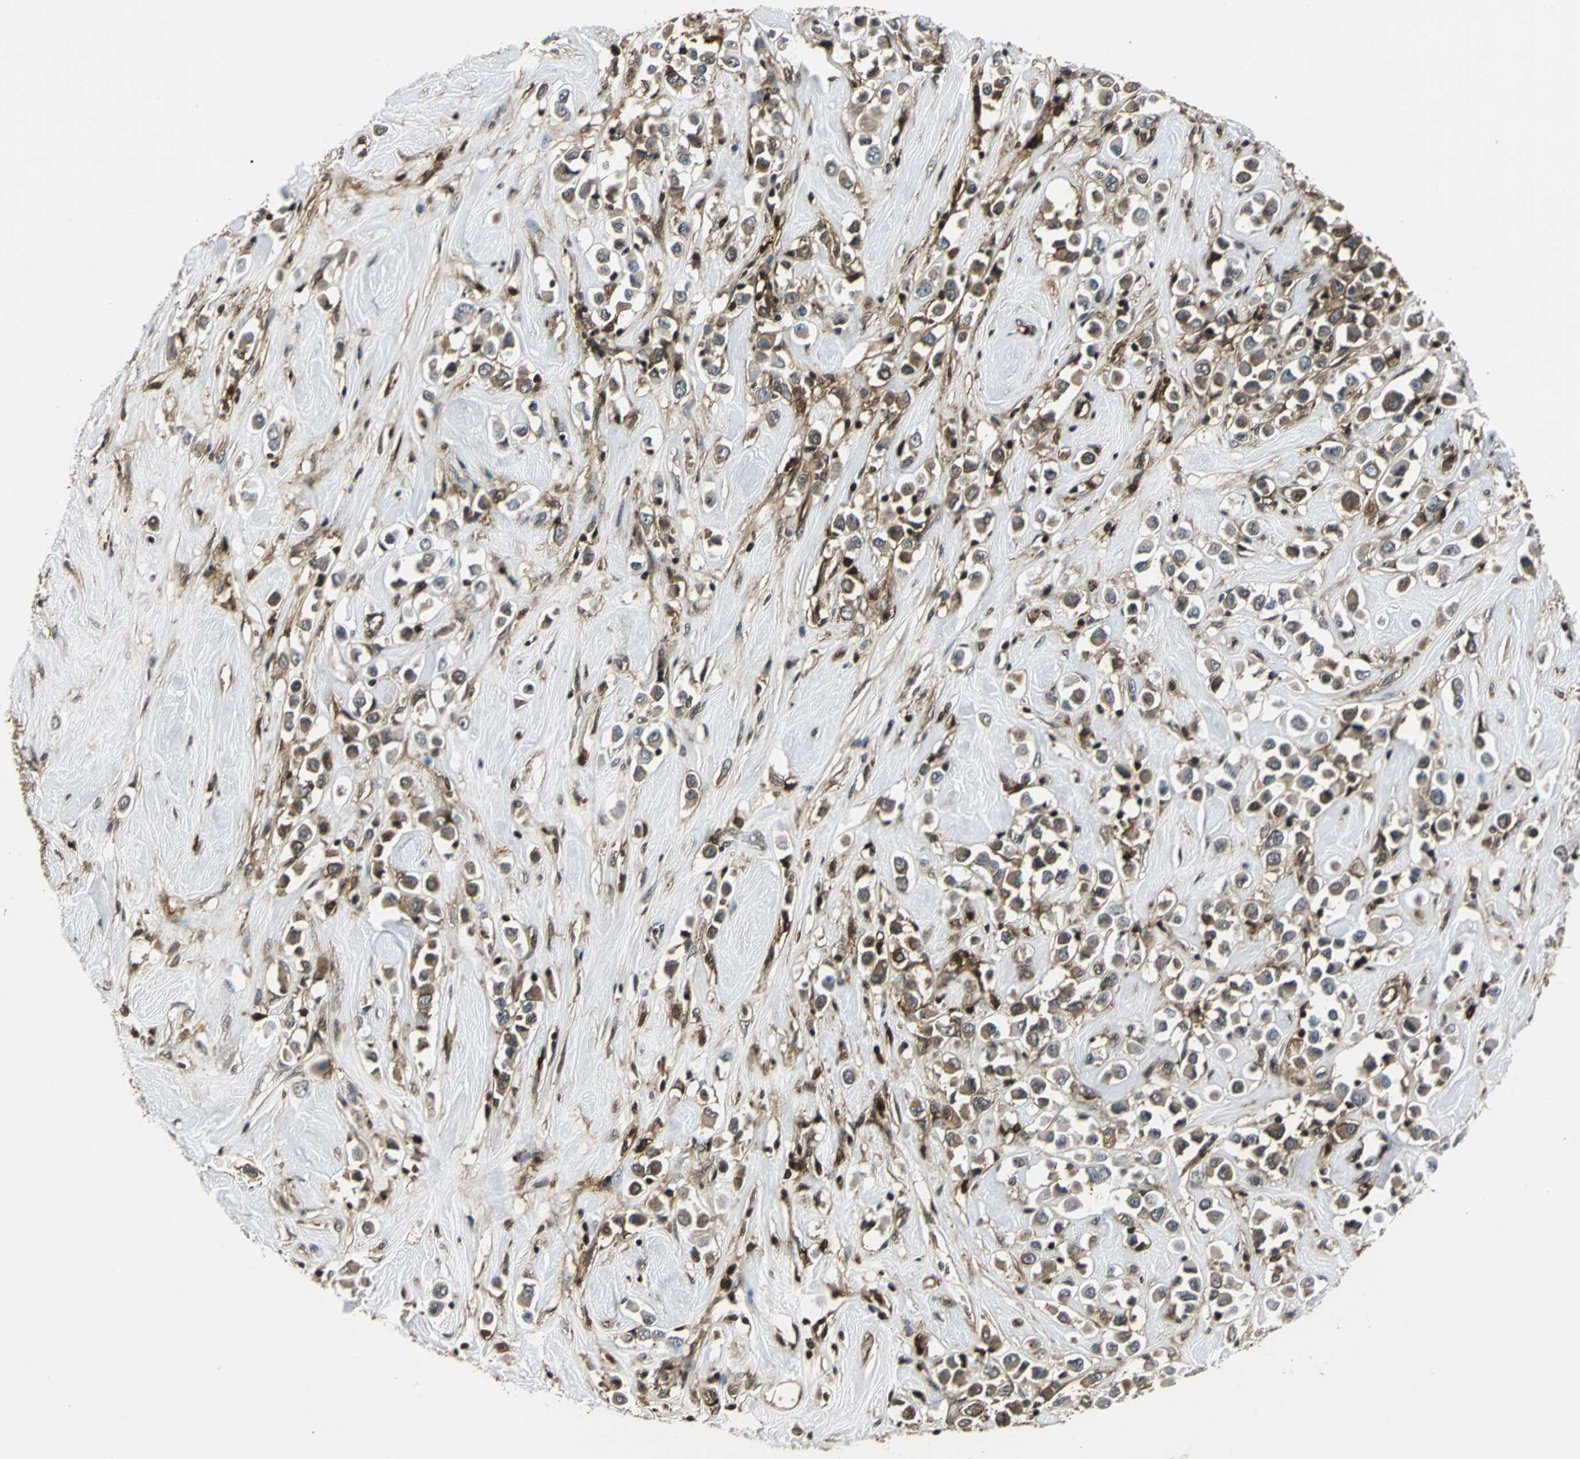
{"staining": {"intensity": "weak", "quantity": ">75%", "location": "cytoplasmic/membranous,nuclear"}, "tissue": "breast cancer", "cell_type": "Tumor cells", "image_type": "cancer", "snomed": [{"axis": "morphology", "description": "Duct carcinoma"}, {"axis": "topography", "description": "Breast"}], "caption": "This image shows IHC staining of human intraductal carcinoma (breast), with low weak cytoplasmic/membranous and nuclear staining in approximately >75% of tumor cells.", "gene": "NR2C2", "patient": {"sex": "female", "age": 61}}